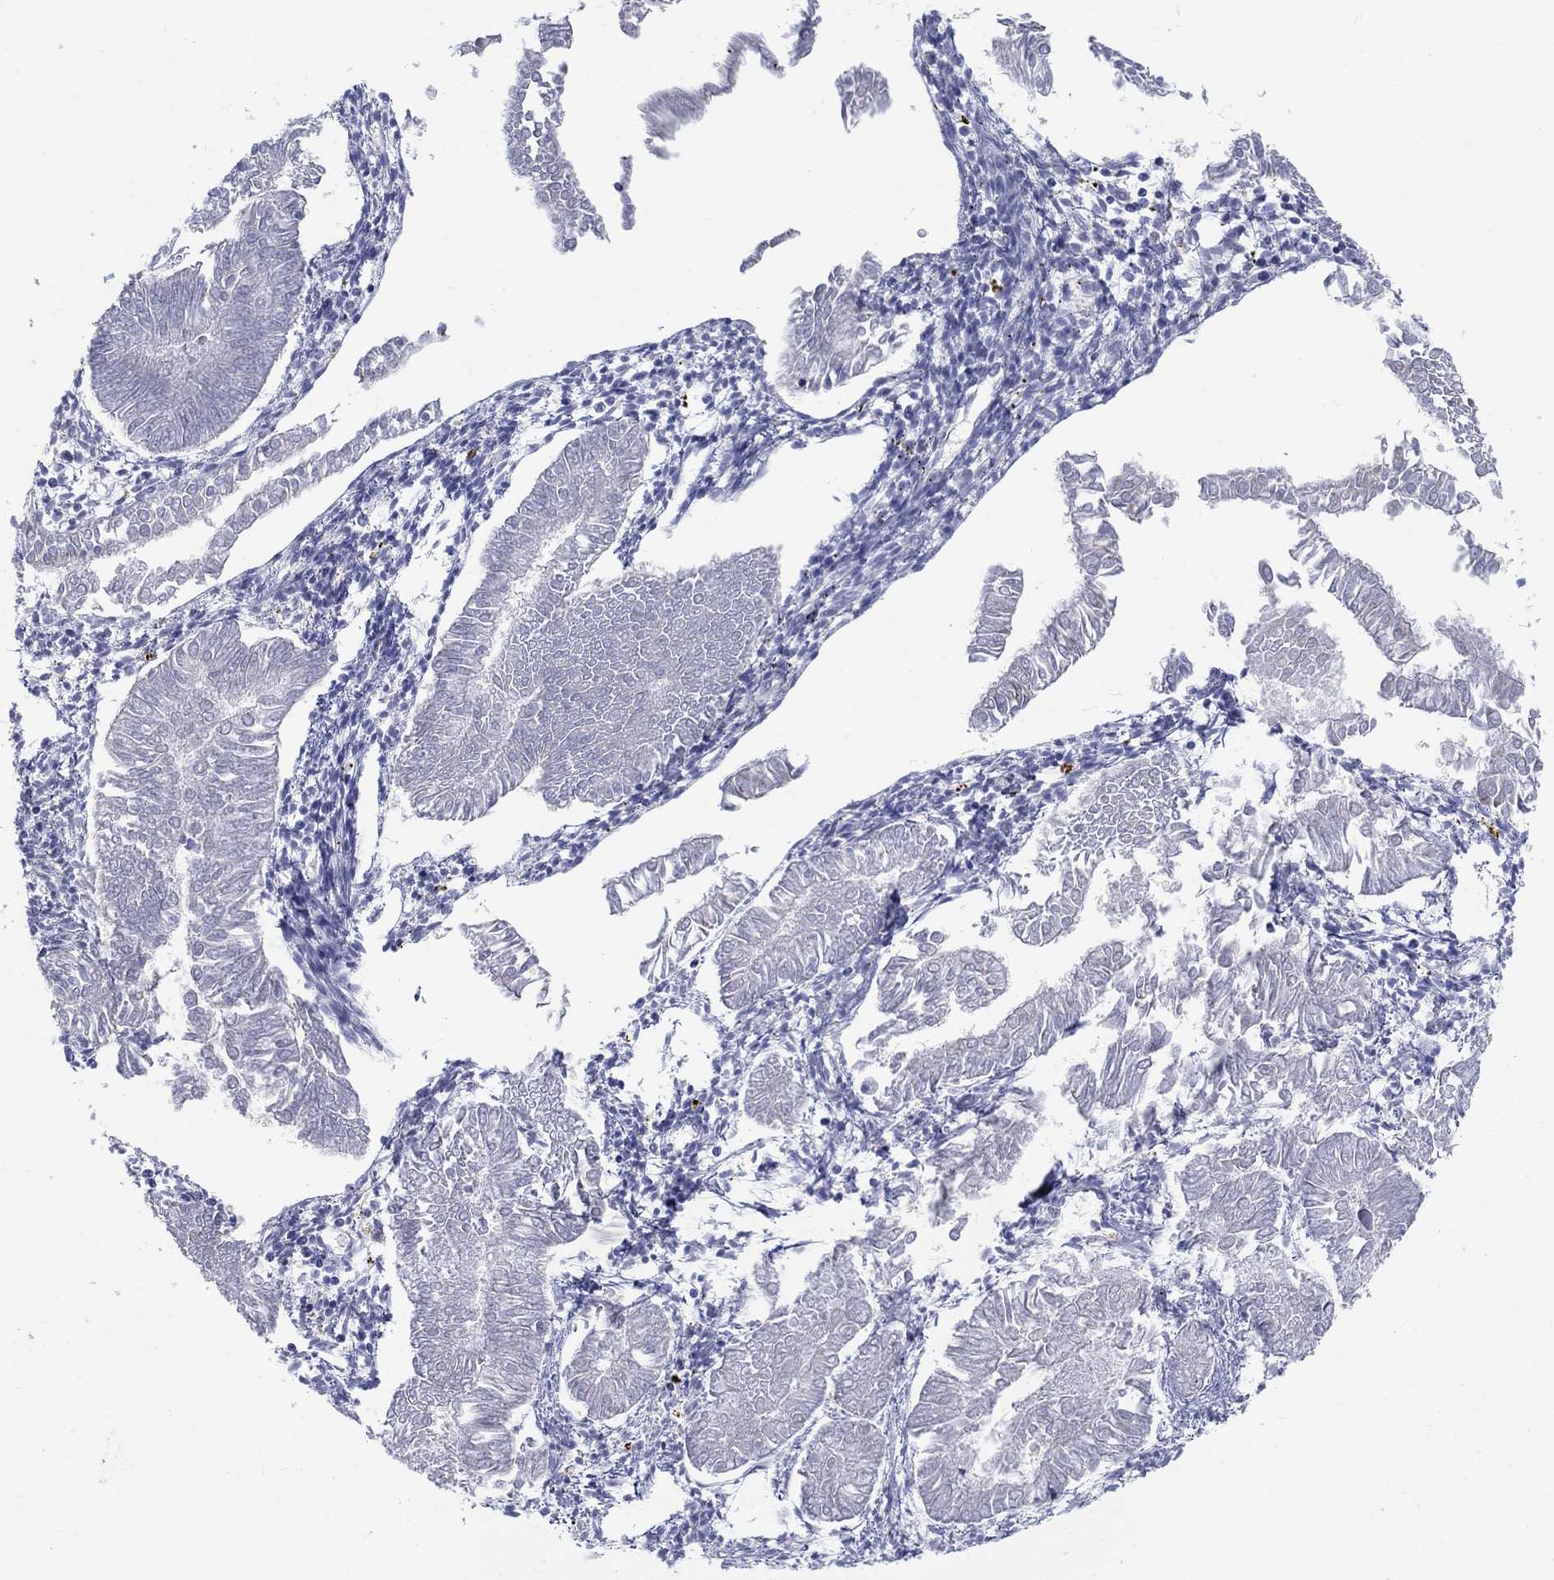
{"staining": {"intensity": "negative", "quantity": "none", "location": "none"}, "tissue": "endometrial cancer", "cell_type": "Tumor cells", "image_type": "cancer", "snomed": [{"axis": "morphology", "description": "Adenocarcinoma, NOS"}, {"axis": "topography", "description": "Endometrium"}], "caption": "High power microscopy histopathology image of an immunohistochemistry photomicrograph of endometrial cancer, revealing no significant expression in tumor cells.", "gene": "CENPE", "patient": {"sex": "female", "age": 53}}